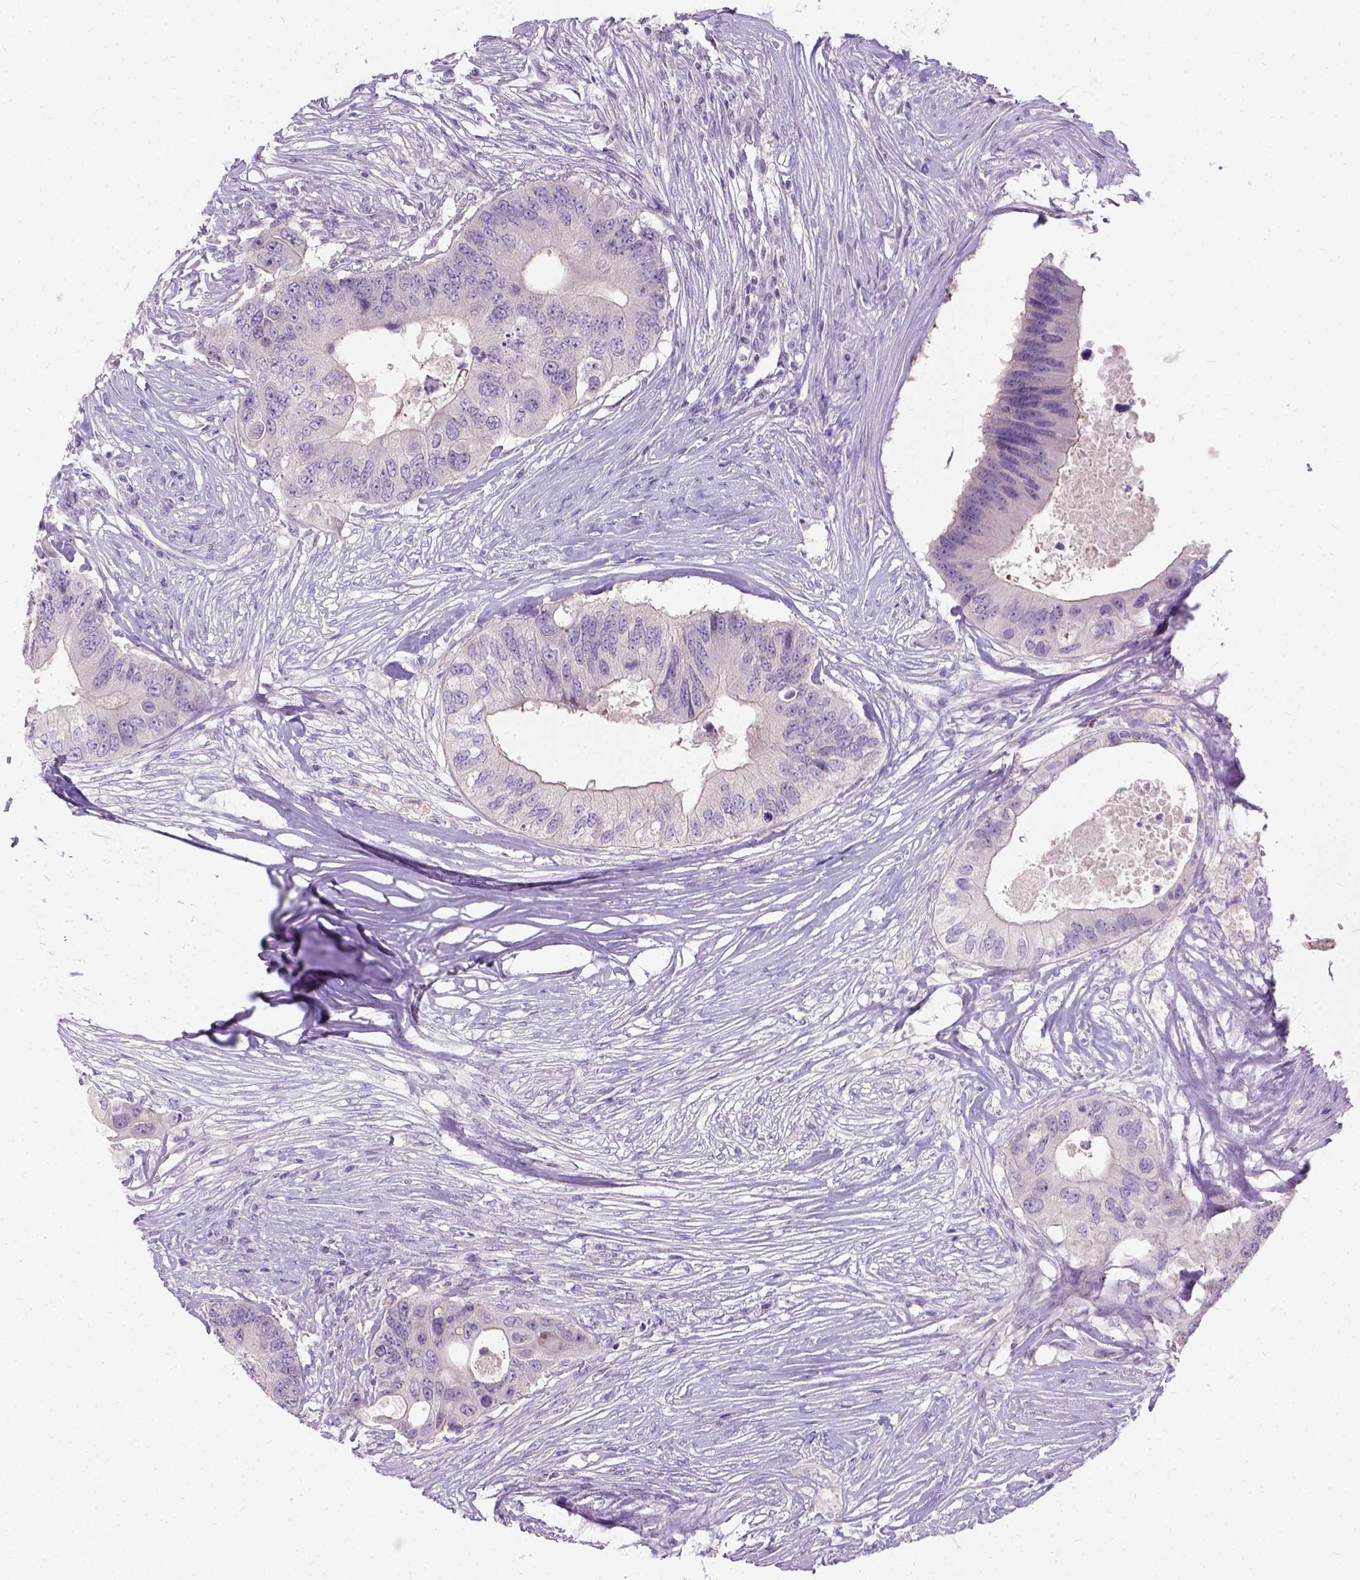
{"staining": {"intensity": "negative", "quantity": "none", "location": "none"}, "tissue": "colorectal cancer", "cell_type": "Tumor cells", "image_type": "cancer", "snomed": [{"axis": "morphology", "description": "Adenocarcinoma, NOS"}, {"axis": "topography", "description": "Colon"}], "caption": "This is an IHC micrograph of colorectal cancer (adenocarcinoma). There is no staining in tumor cells.", "gene": "C20orf144", "patient": {"sex": "male", "age": 71}}